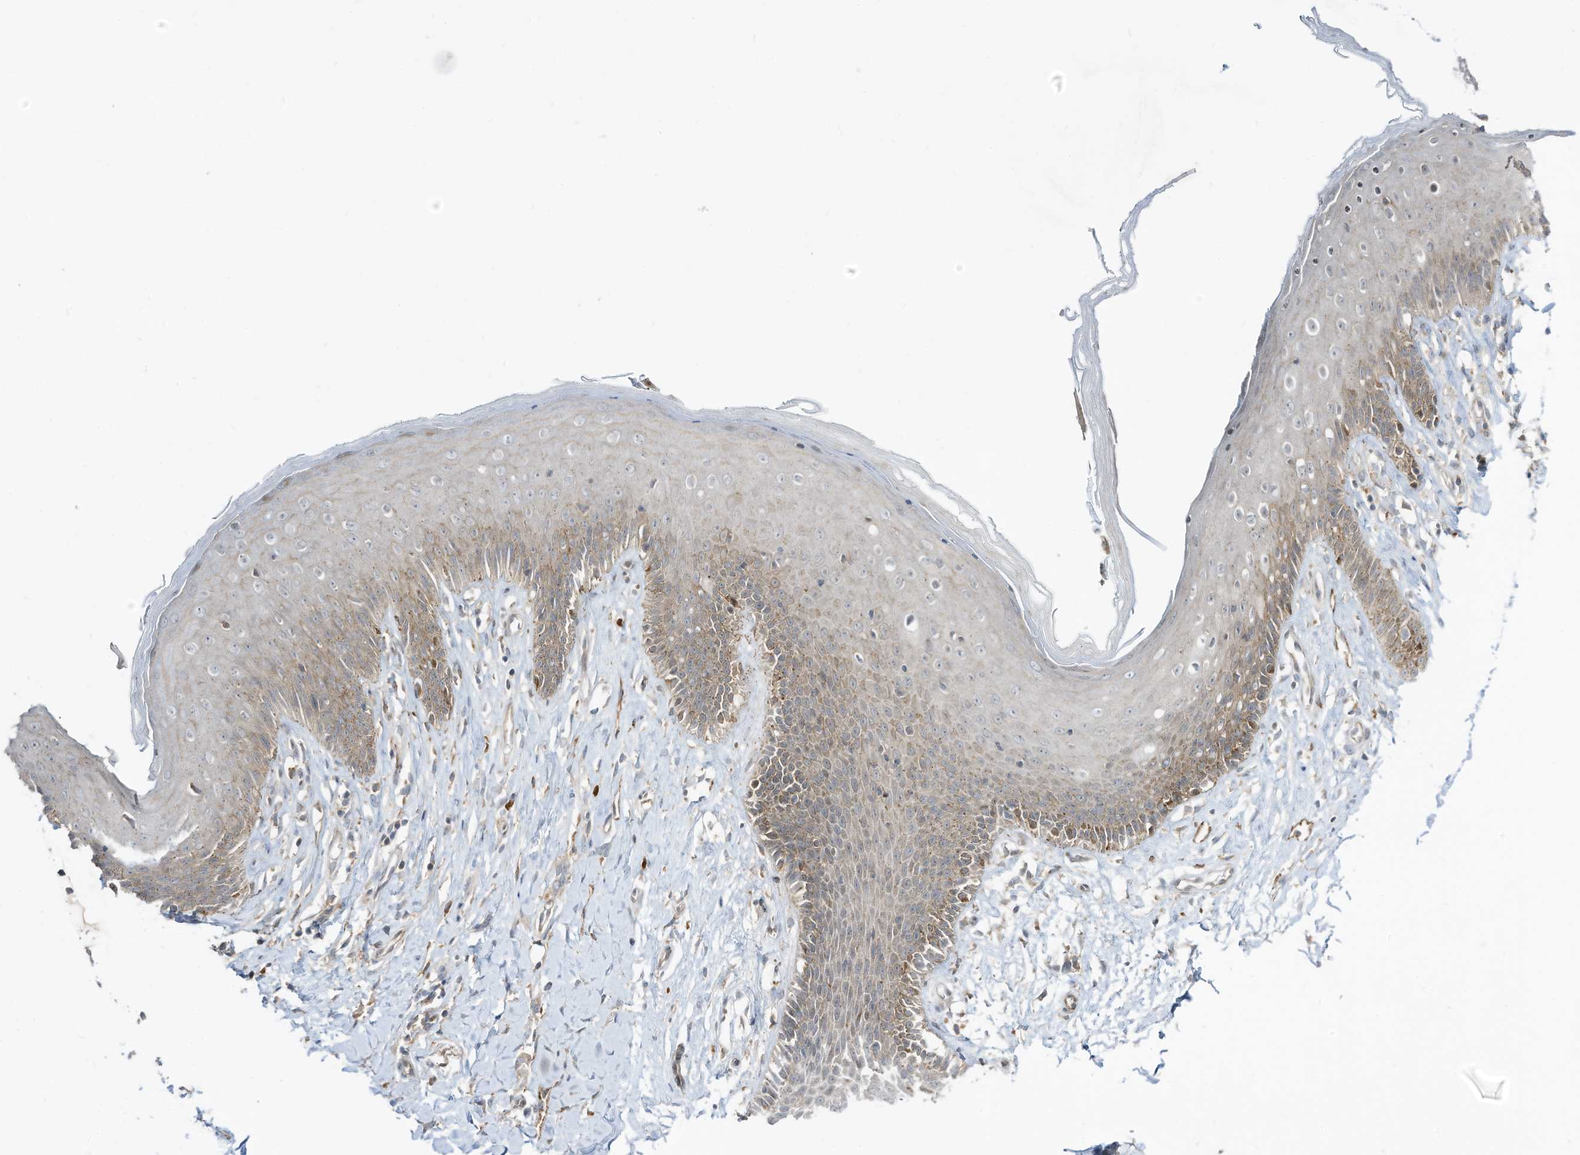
{"staining": {"intensity": "weak", "quantity": "25%-75%", "location": "cytoplasmic/membranous"}, "tissue": "skin", "cell_type": "Epidermal cells", "image_type": "normal", "snomed": [{"axis": "morphology", "description": "Normal tissue, NOS"}, {"axis": "morphology", "description": "Squamous cell carcinoma, NOS"}, {"axis": "topography", "description": "Vulva"}], "caption": "A brown stain shows weak cytoplasmic/membranous staining of a protein in epidermal cells of normal skin.", "gene": "DZIP3", "patient": {"sex": "female", "age": 85}}